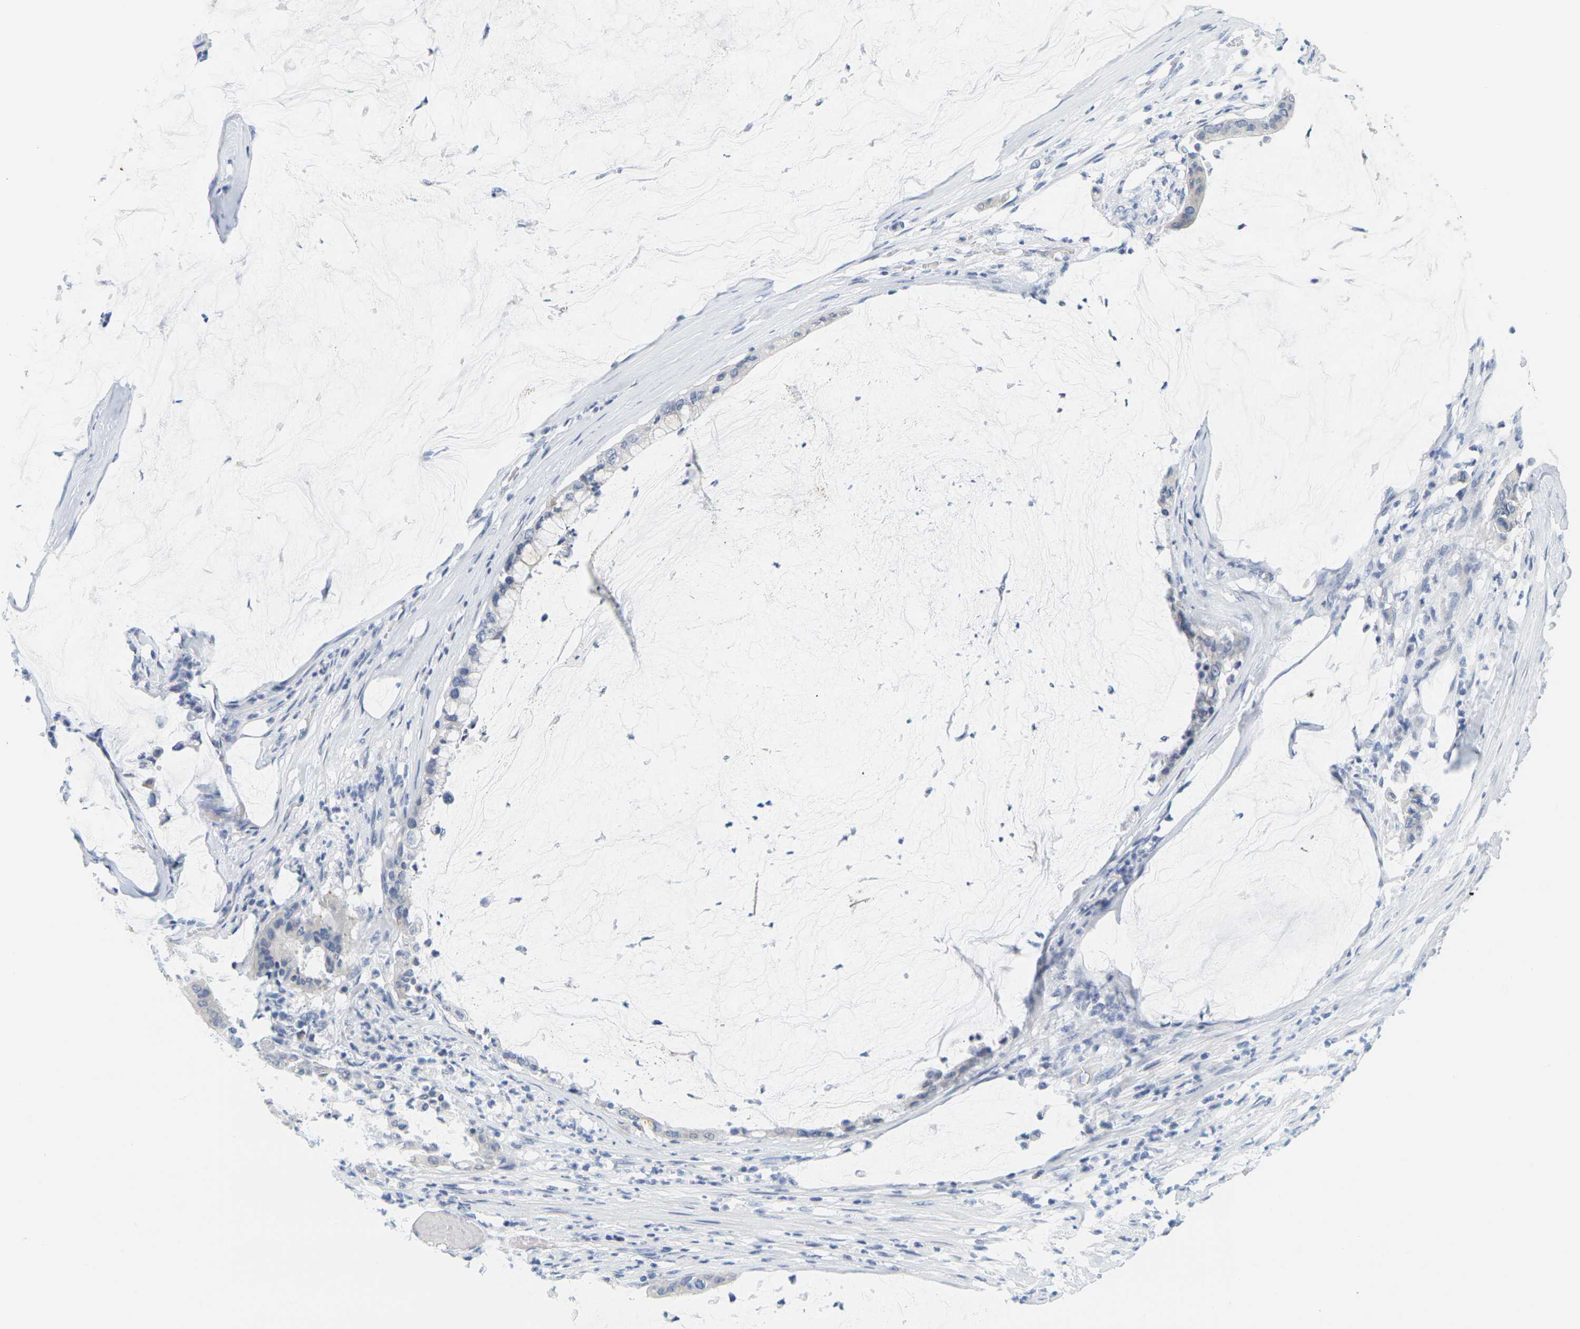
{"staining": {"intensity": "negative", "quantity": "none", "location": "none"}, "tissue": "pancreatic cancer", "cell_type": "Tumor cells", "image_type": "cancer", "snomed": [{"axis": "morphology", "description": "Adenocarcinoma, NOS"}, {"axis": "topography", "description": "Pancreas"}], "caption": "An immunohistochemistry image of adenocarcinoma (pancreatic) is shown. There is no staining in tumor cells of adenocarcinoma (pancreatic). (Immunohistochemistry (ihc), brightfield microscopy, high magnification).", "gene": "HLA-DOB", "patient": {"sex": "male", "age": 41}}